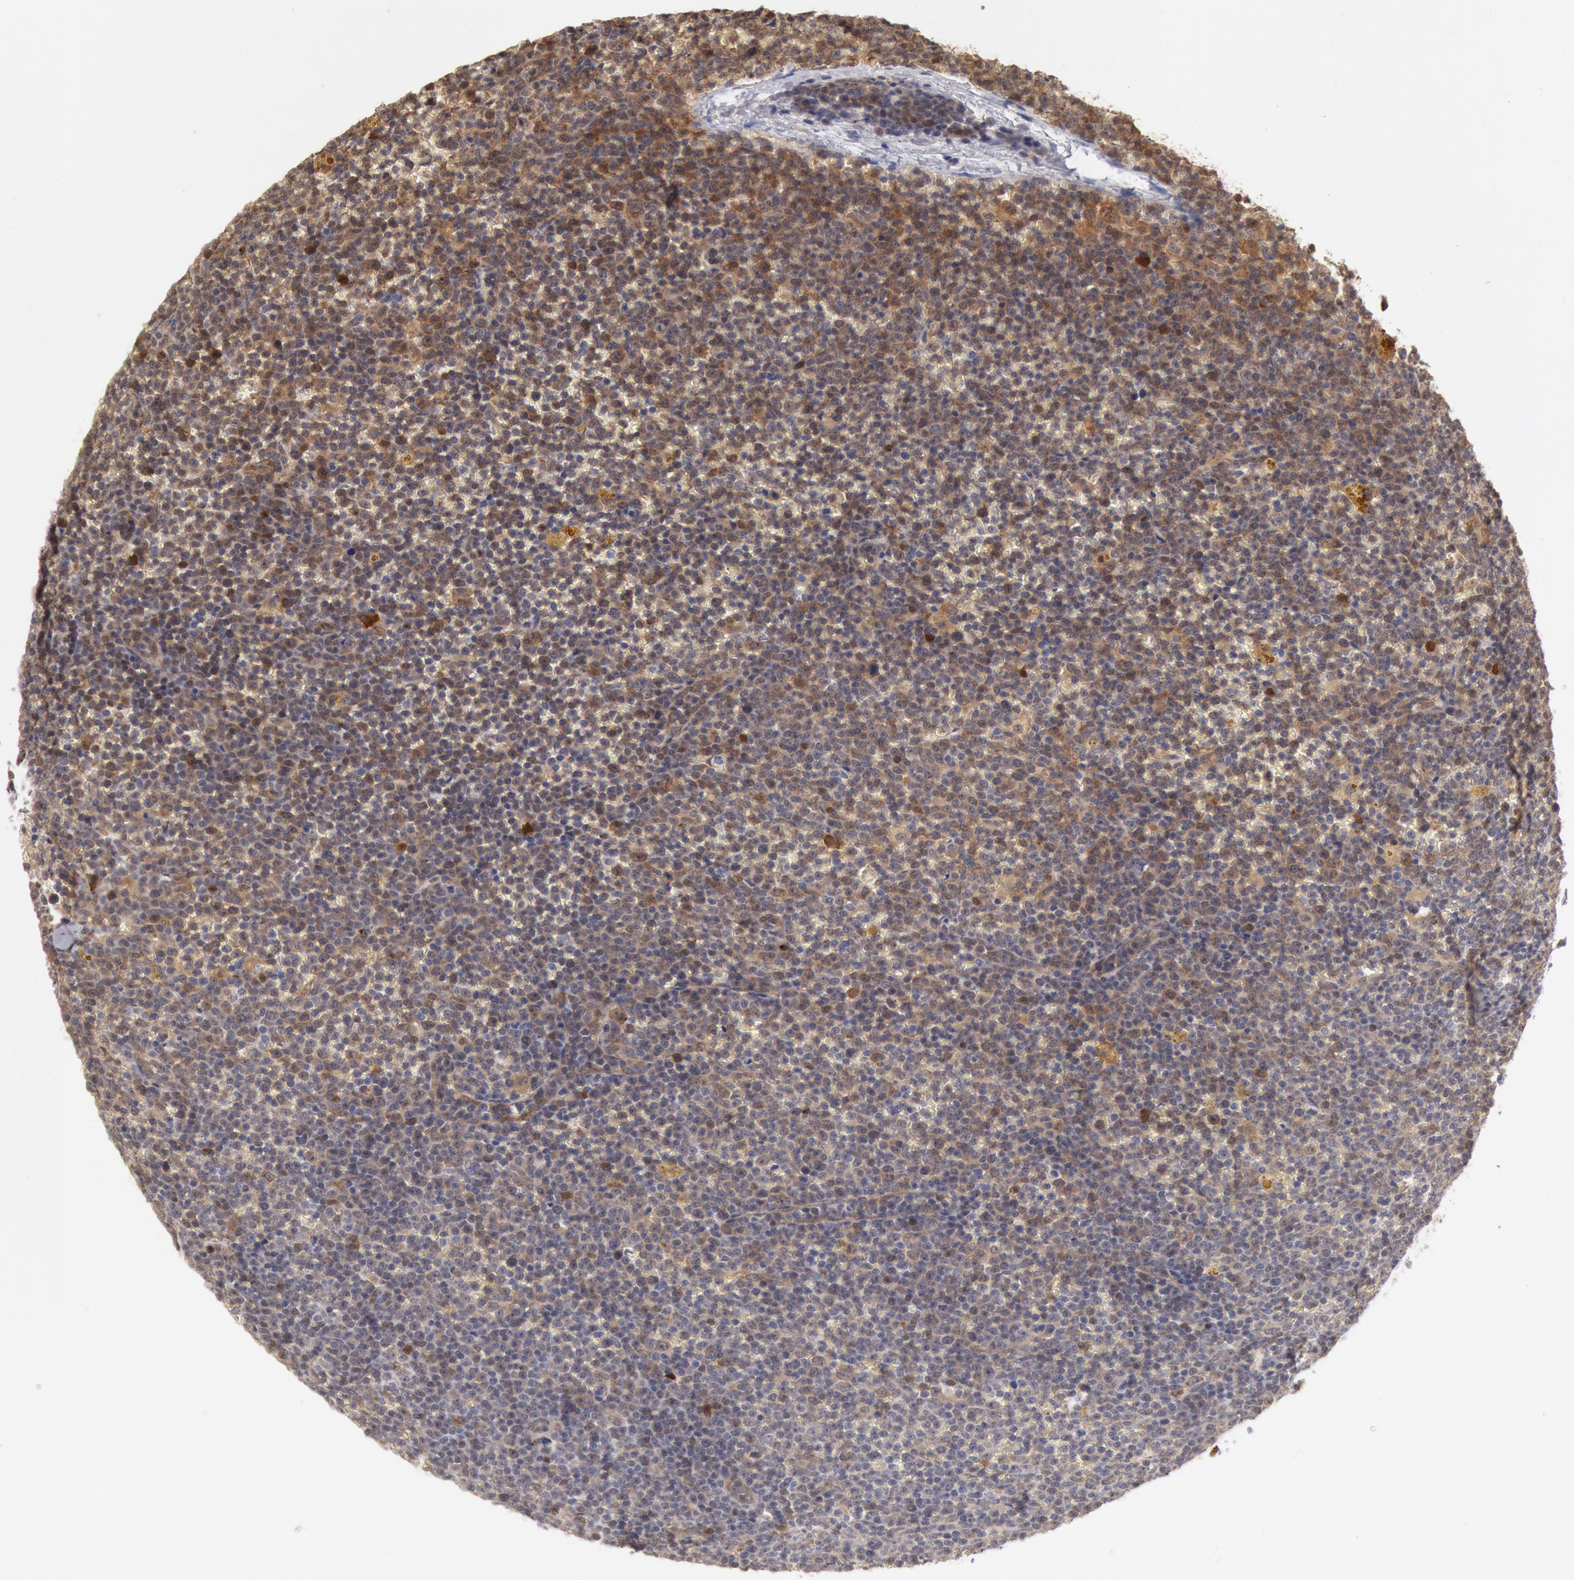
{"staining": {"intensity": "moderate", "quantity": "<25%", "location": "cytoplasmic/membranous"}, "tissue": "lymphoma", "cell_type": "Tumor cells", "image_type": "cancer", "snomed": [{"axis": "morphology", "description": "Malignant lymphoma, non-Hodgkin's type, Low grade"}, {"axis": "topography", "description": "Lymph node"}], "caption": "Immunohistochemistry image of neoplastic tissue: human lymphoma stained using IHC shows low levels of moderate protein expression localized specifically in the cytoplasmic/membranous of tumor cells, appearing as a cytoplasmic/membranous brown color.", "gene": "DNAJA1", "patient": {"sex": "male", "age": 50}}